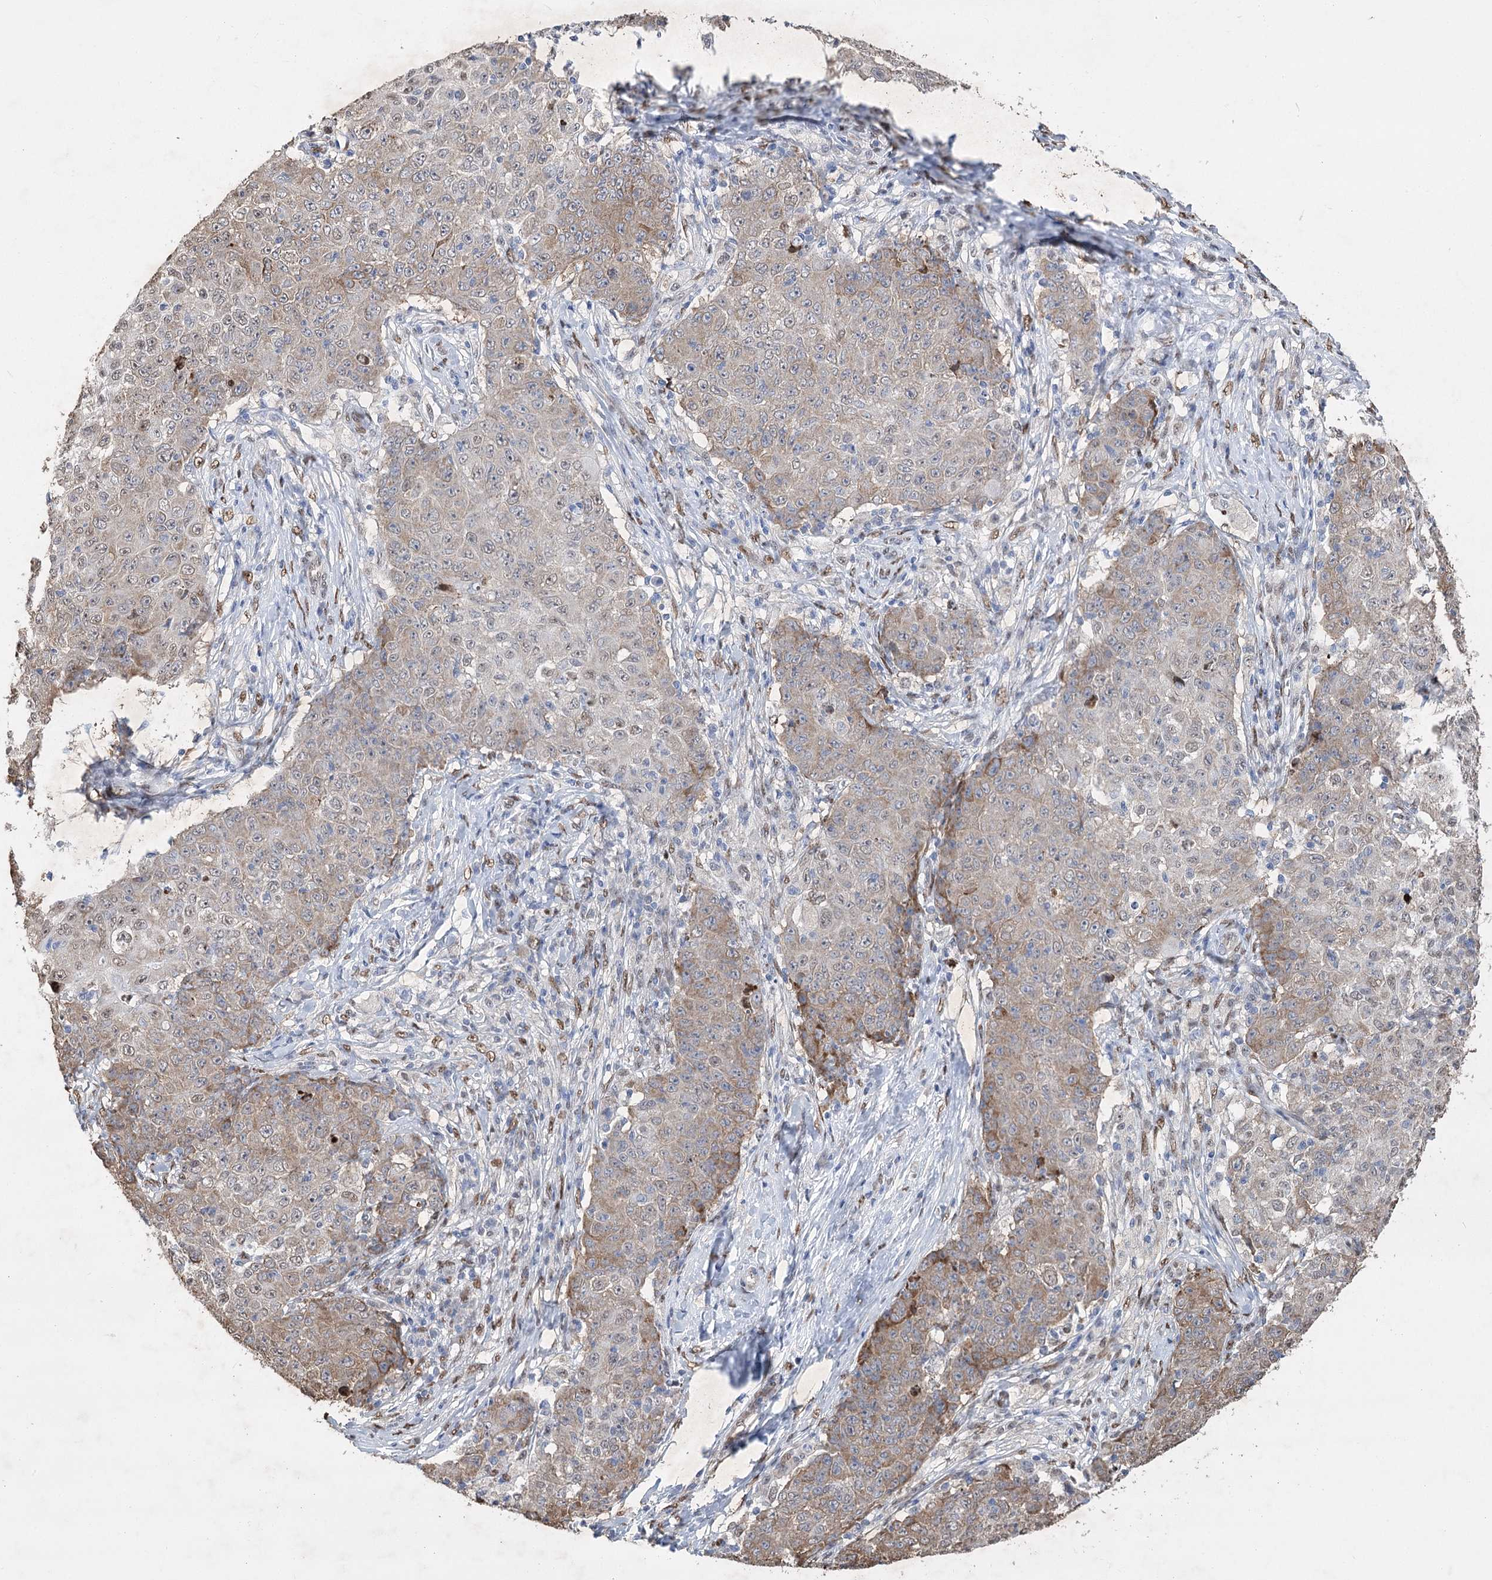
{"staining": {"intensity": "weak", "quantity": "<25%", "location": "cytoplasmic/membranous"}, "tissue": "ovarian cancer", "cell_type": "Tumor cells", "image_type": "cancer", "snomed": [{"axis": "morphology", "description": "Carcinoma, endometroid"}, {"axis": "topography", "description": "Ovary"}], "caption": "The photomicrograph demonstrates no significant staining in tumor cells of ovarian cancer.", "gene": "NFU1", "patient": {"sex": "female", "age": 42}}